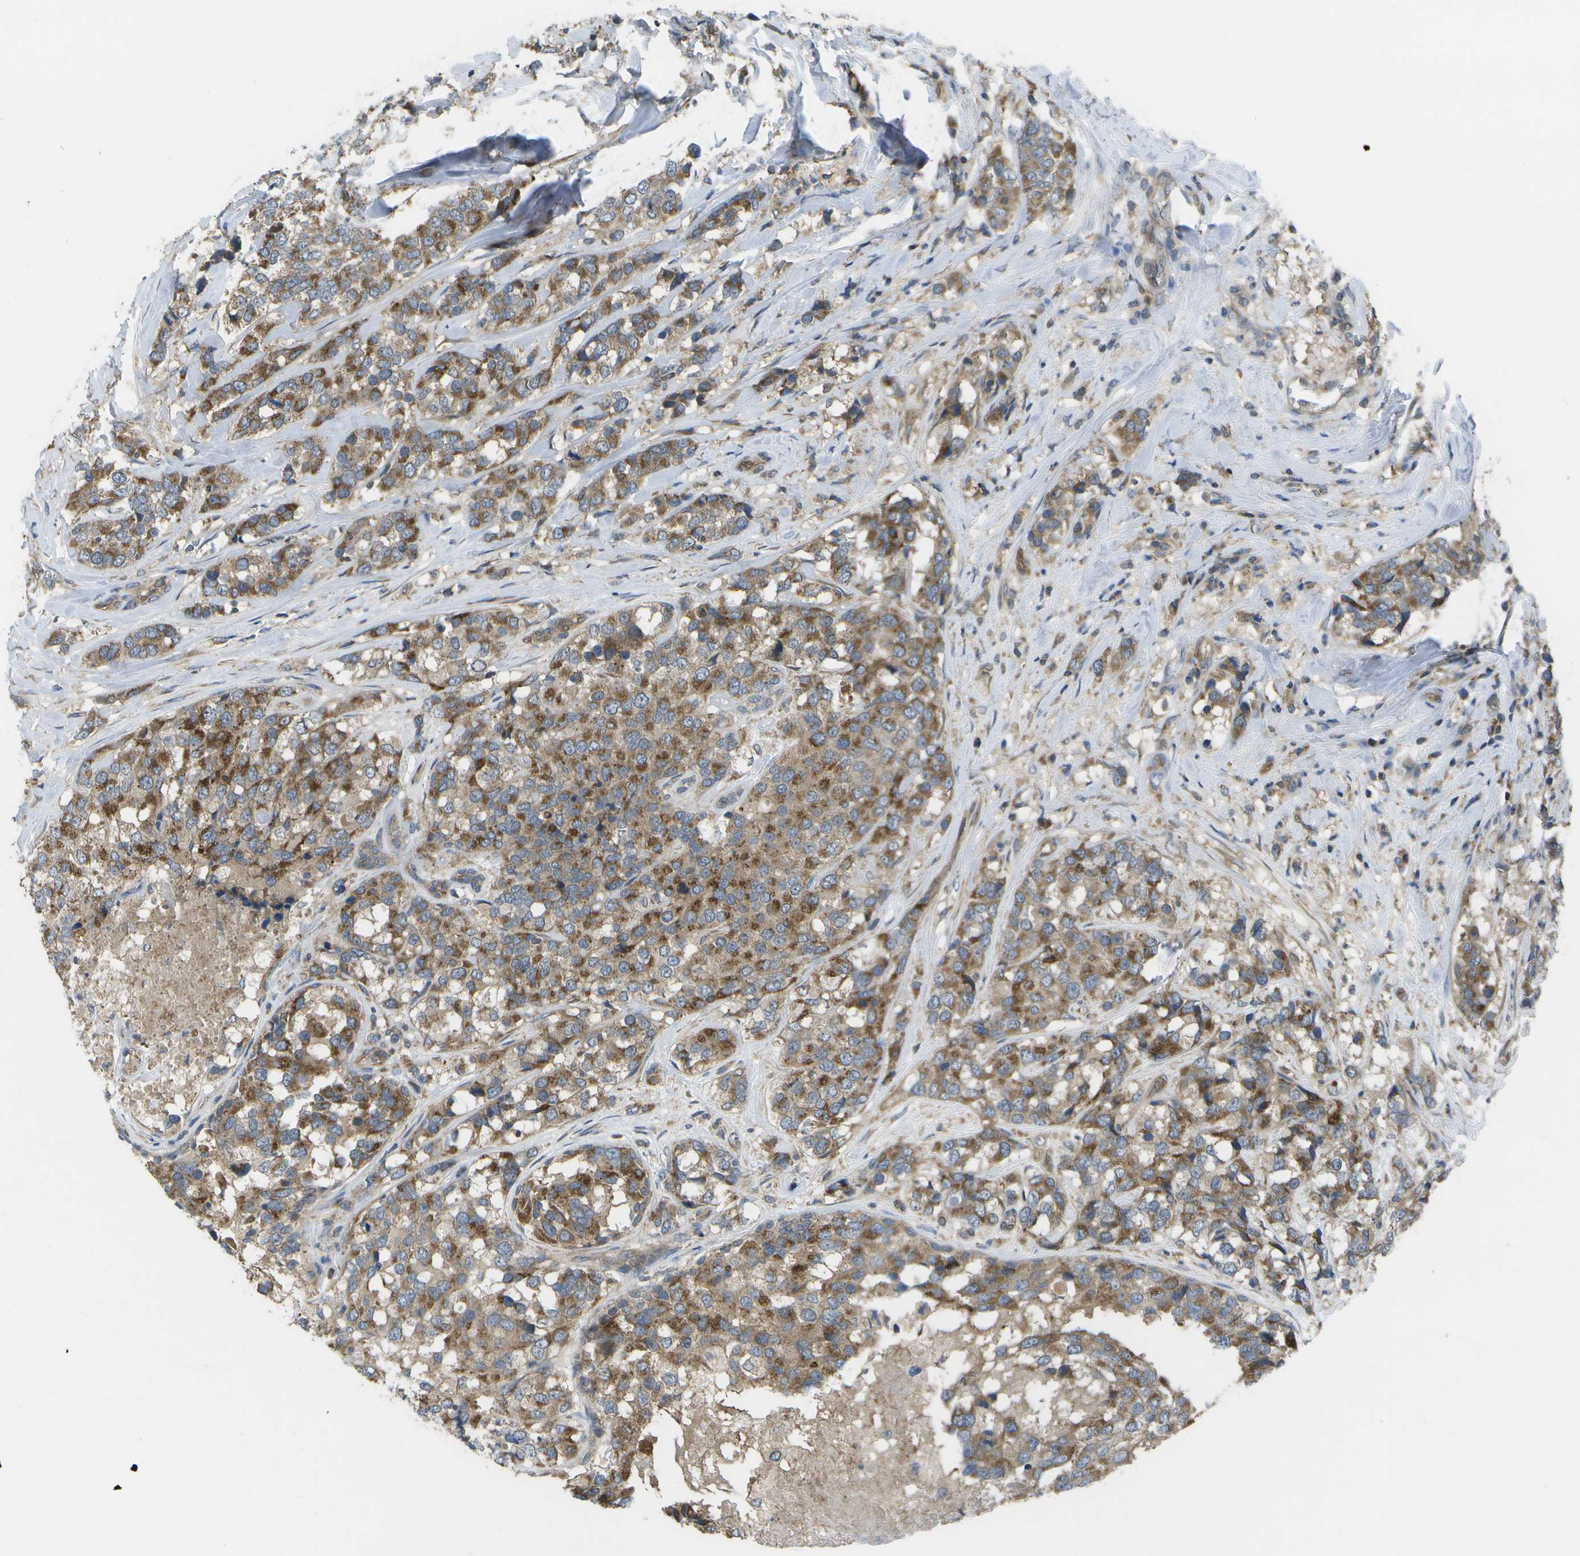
{"staining": {"intensity": "strong", "quantity": ">75%", "location": "cytoplasmic/membranous"}, "tissue": "breast cancer", "cell_type": "Tumor cells", "image_type": "cancer", "snomed": [{"axis": "morphology", "description": "Lobular carcinoma"}, {"axis": "topography", "description": "Breast"}], "caption": "Immunohistochemistry photomicrograph of human breast cancer (lobular carcinoma) stained for a protein (brown), which displays high levels of strong cytoplasmic/membranous expression in approximately >75% of tumor cells.", "gene": "DPM3", "patient": {"sex": "female", "age": 59}}